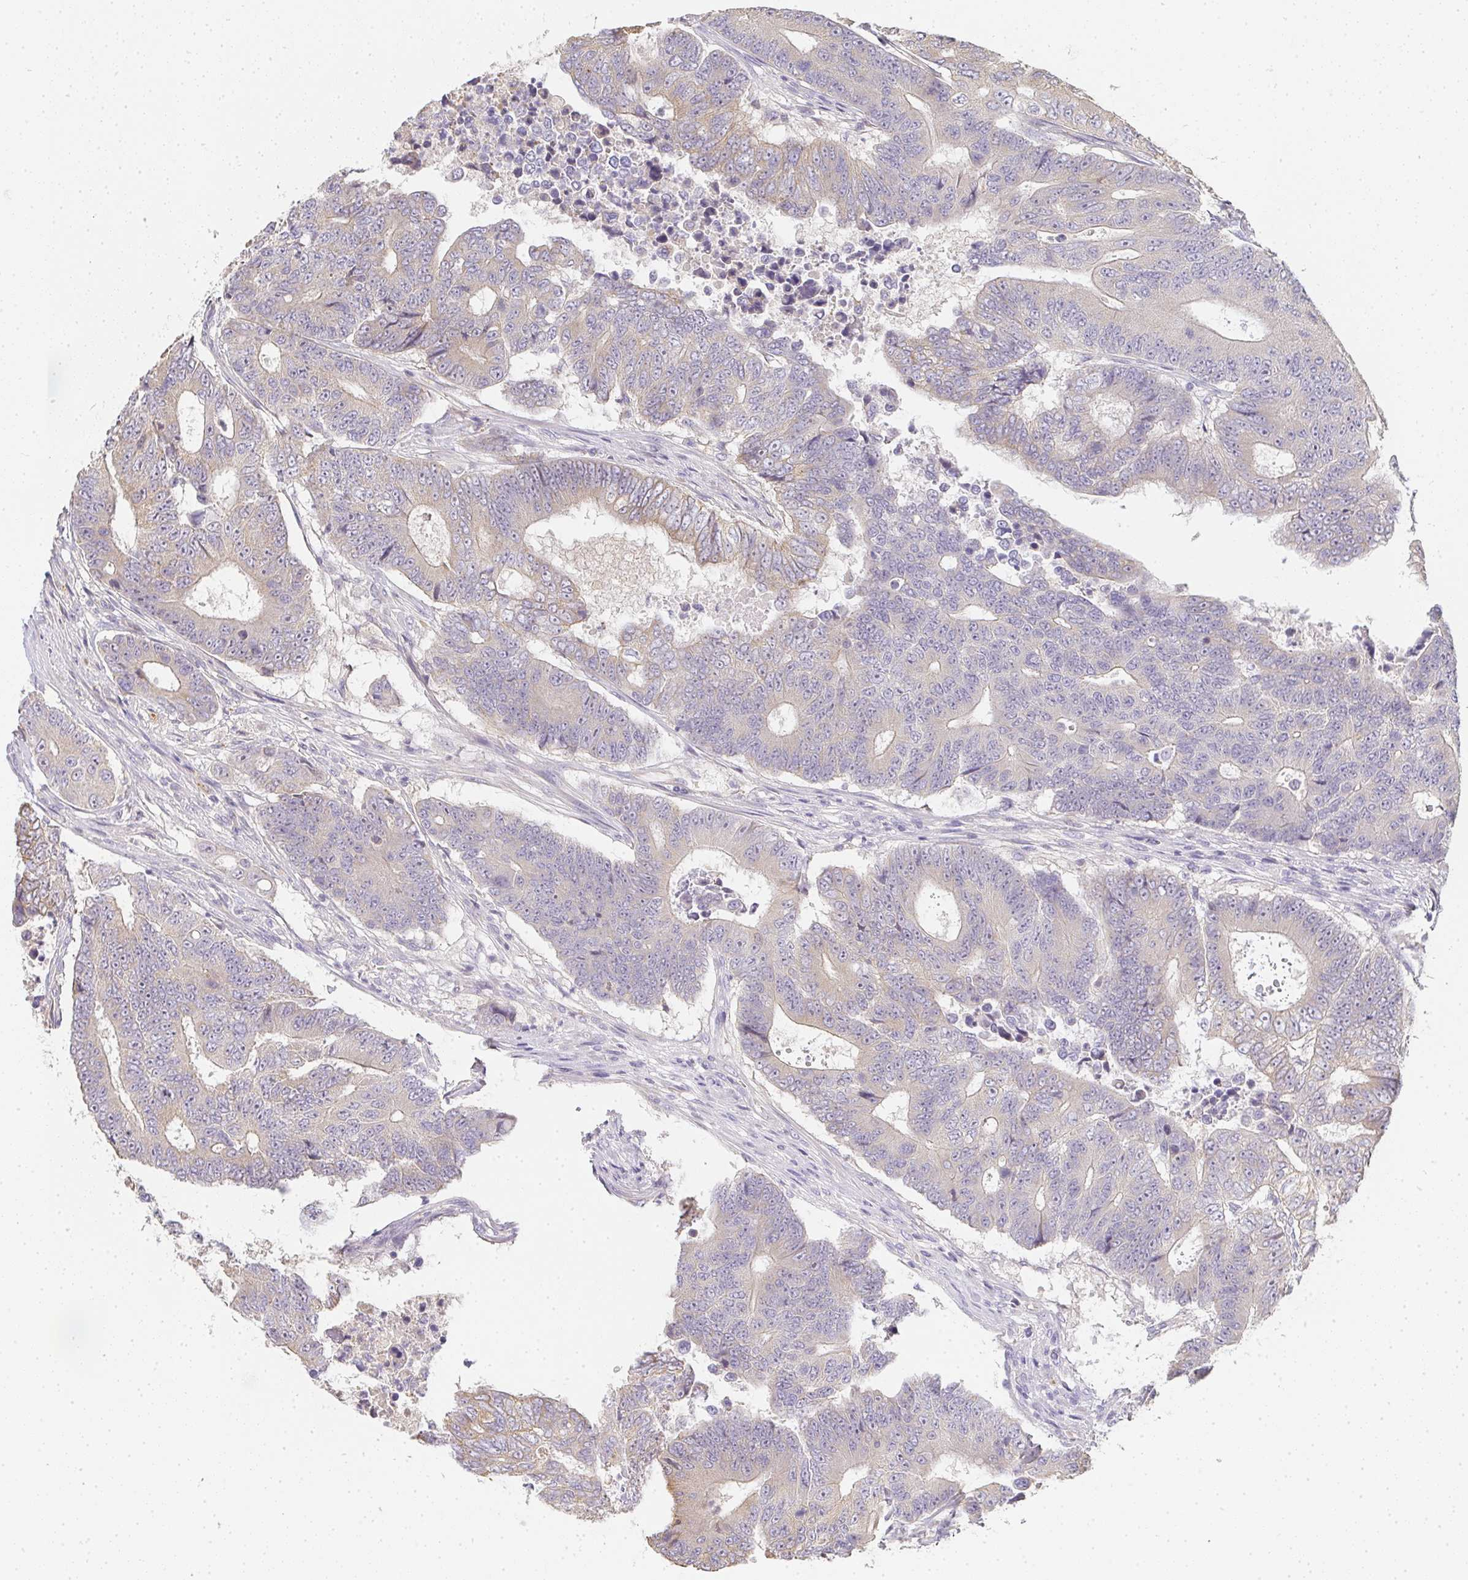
{"staining": {"intensity": "weak", "quantity": "25%-75%", "location": "cytoplasmic/membranous"}, "tissue": "colorectal cancer", "cell_type": "Tumor cells", "image_type": "cancer", "snomed": [{"axis": "morphology", "description": "Adenocarcinoma, NOS"}, {"axis": "topography", "description": "Colon"}], "caption": "Weak cytoplasmic/membranous protein positivity is present in about 25%-75% of tumor cells in colorectal adenocarcinoma. Using DAB (3,3'-diaminobenzidine) (brown) and hematoxylin (blue) stains, captured at high magnification using brightfield microscopy.", "gene": "SLC35B3", "patient": {"sex": "female", "age": 48}}